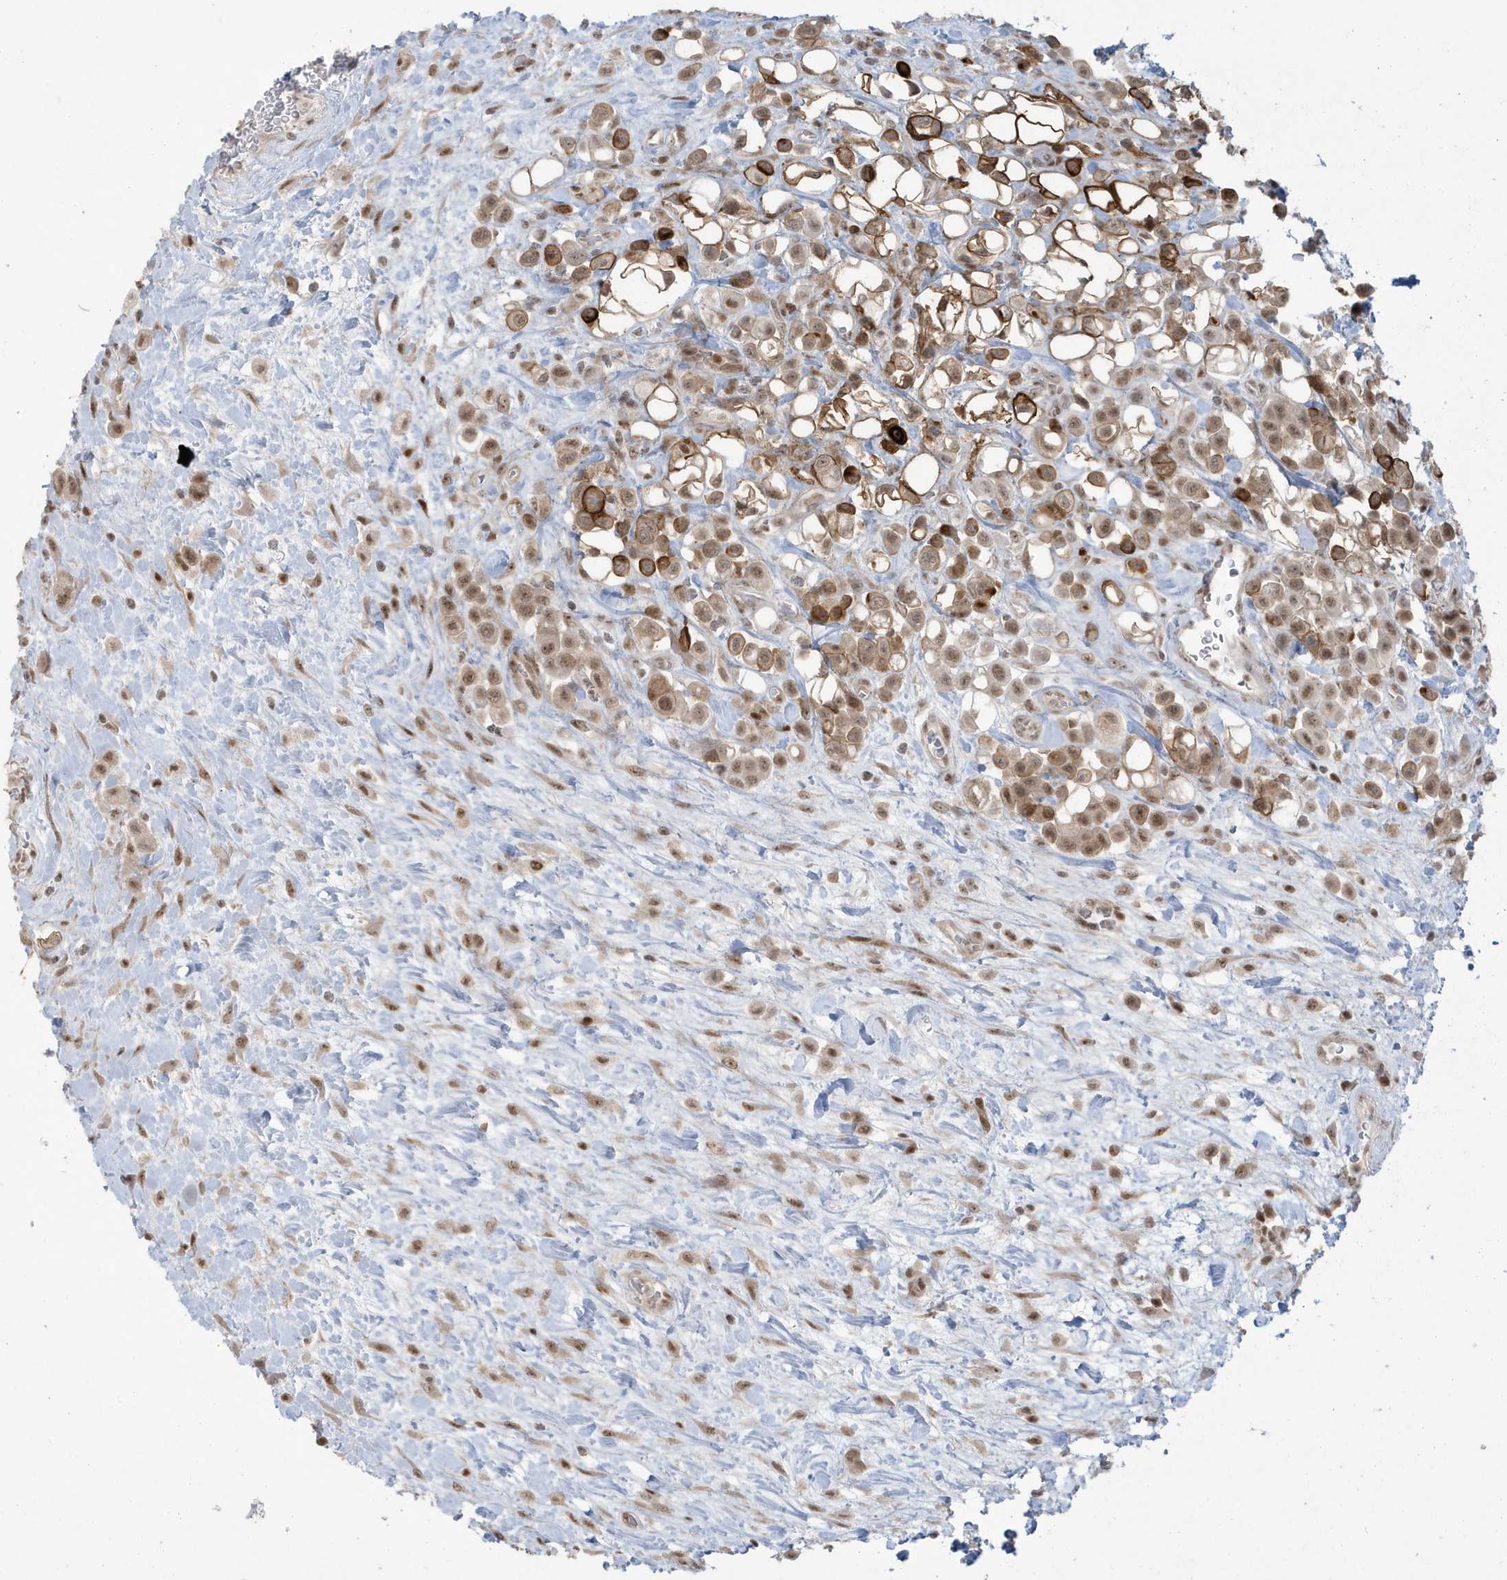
{"staining": {"intensity": "moderate", "quantity": ">75%", "location": "cytoplasmic/membranous,nuclear"}, "tissue": "urothelial cancer", "cell_type": "Tumor cells", "image_type": "cancer", "snomed": [{"axis": "morphology", "description": "Urothelial carcinoma, High grade"}, {"axis": "topography", "description": "Urinary bladder"}], "caption": "High-grade urothelial carcinoma stained with a brown dye exhibits moderate cytoplasmic/membranous and nuclear positive staining in approximately >75% of tumor cells.", "gene": "C1orf52", "patient": {"sex": "male", "age": 50}}